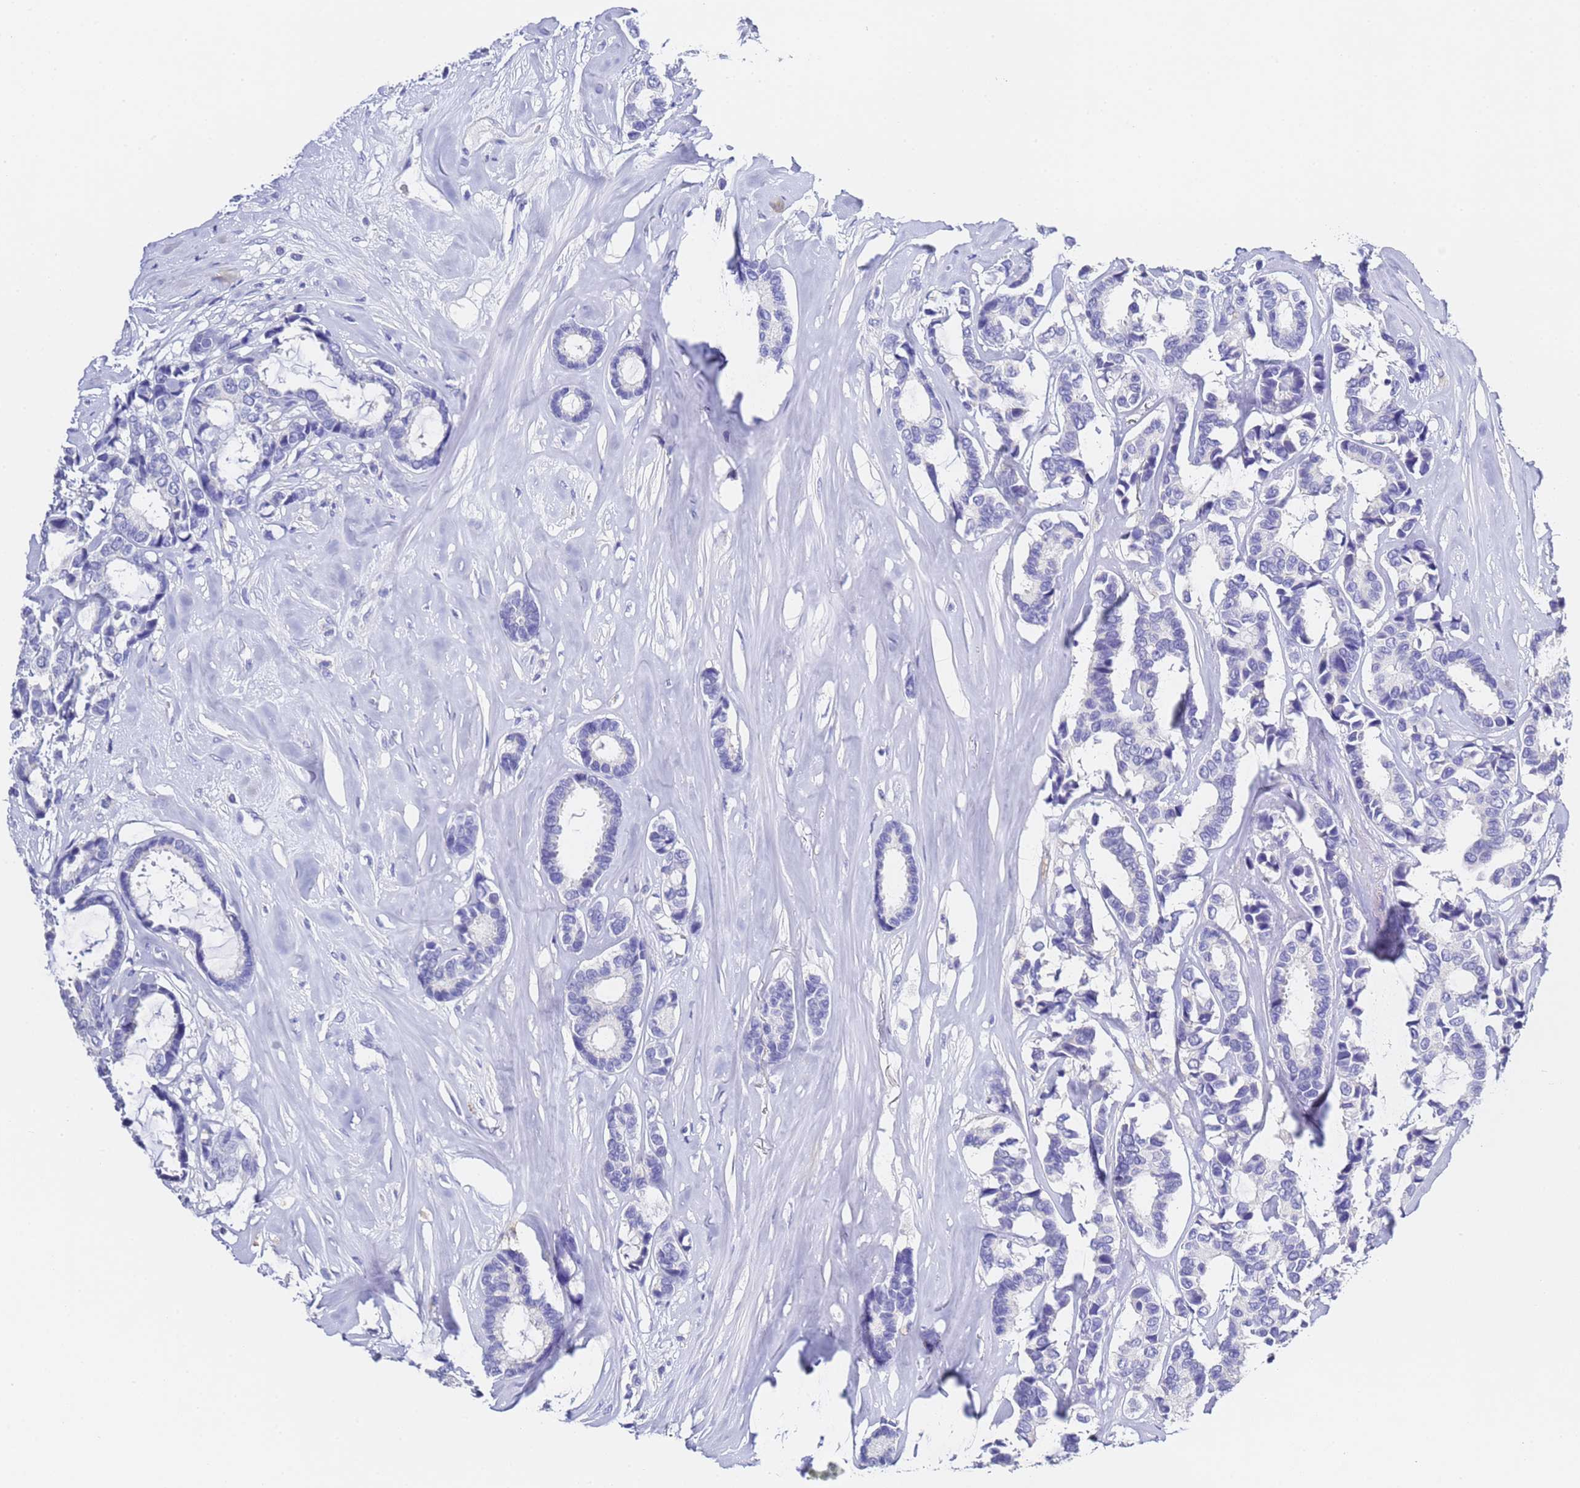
{"staining": {"intensity": "negative", "quantity": "none", "location": "none"}, "tissue": "breast cancer", "cell_type": "Tumor cells", "image_type": "cancer", "snomed": [{"axis": "morphology", "description": "Duct carcinoma"}, {"axis": "topography", "description": "Breast"}], "caption": "Tumor cells are negative for brown protein staining in breast cancer.", "gene": "GABRA1", "patient": {"sex": "female", "age": 87}}